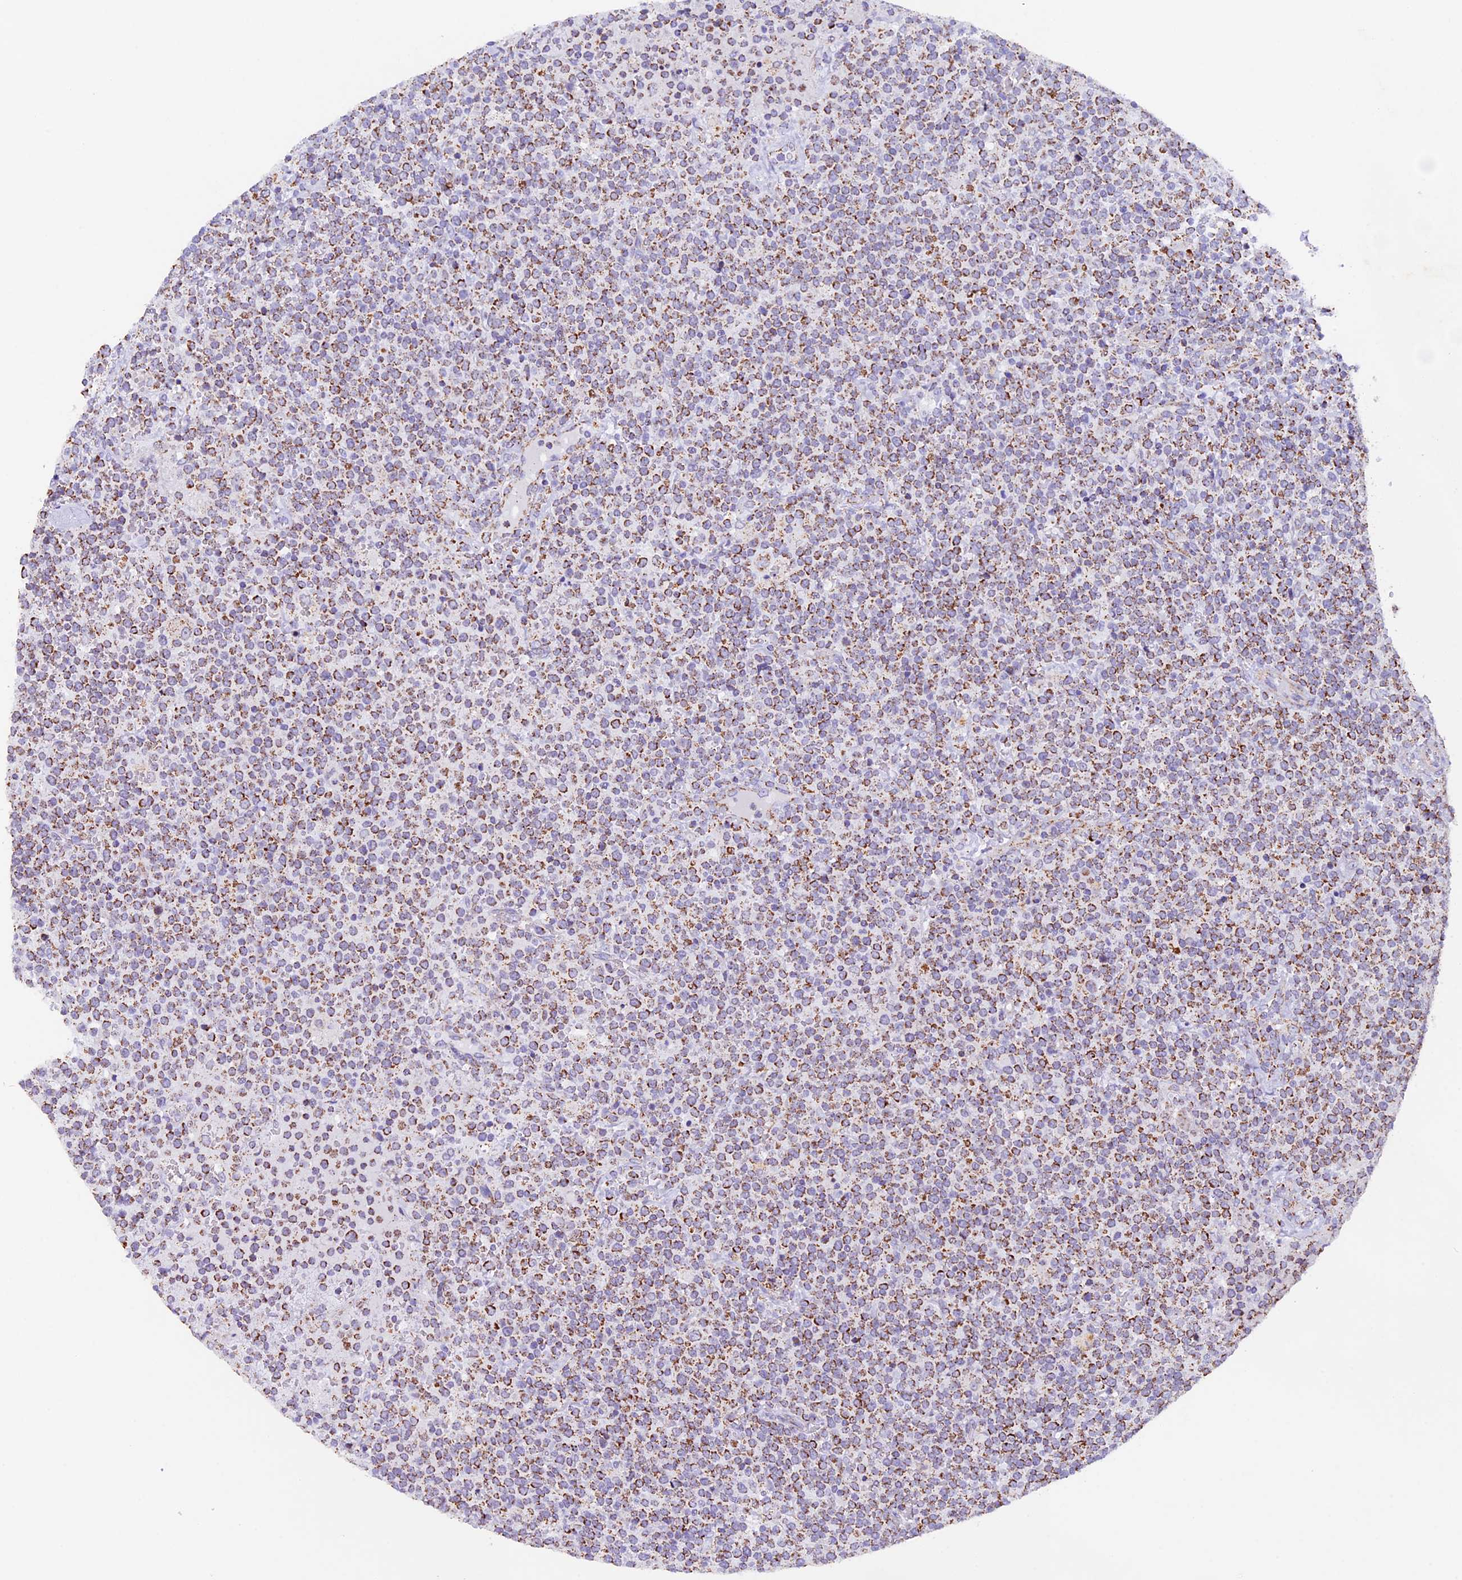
{"staining": {"intensity": "moderate", "quantity": ">75%", "location": "cytoplasmic/membranous"}, "tissue": "lymphoma", "cell_type": "Tumor cells", "image_type": "cancer", "snomed": [{"axis": "morphology", "description": "Malignant lymphoma, non-Hodgkin's type, High grade"}, {"axis": "topography", "description": "Lymph node"}], "caption": "Immunohistochemical staining of lymphoma demonstrates moderate cytoplasmic/membranous protein expression in approximately >75% of tumor cells.", "gene": "TFAM", "patient": {"sex": "male", "age": 61}}